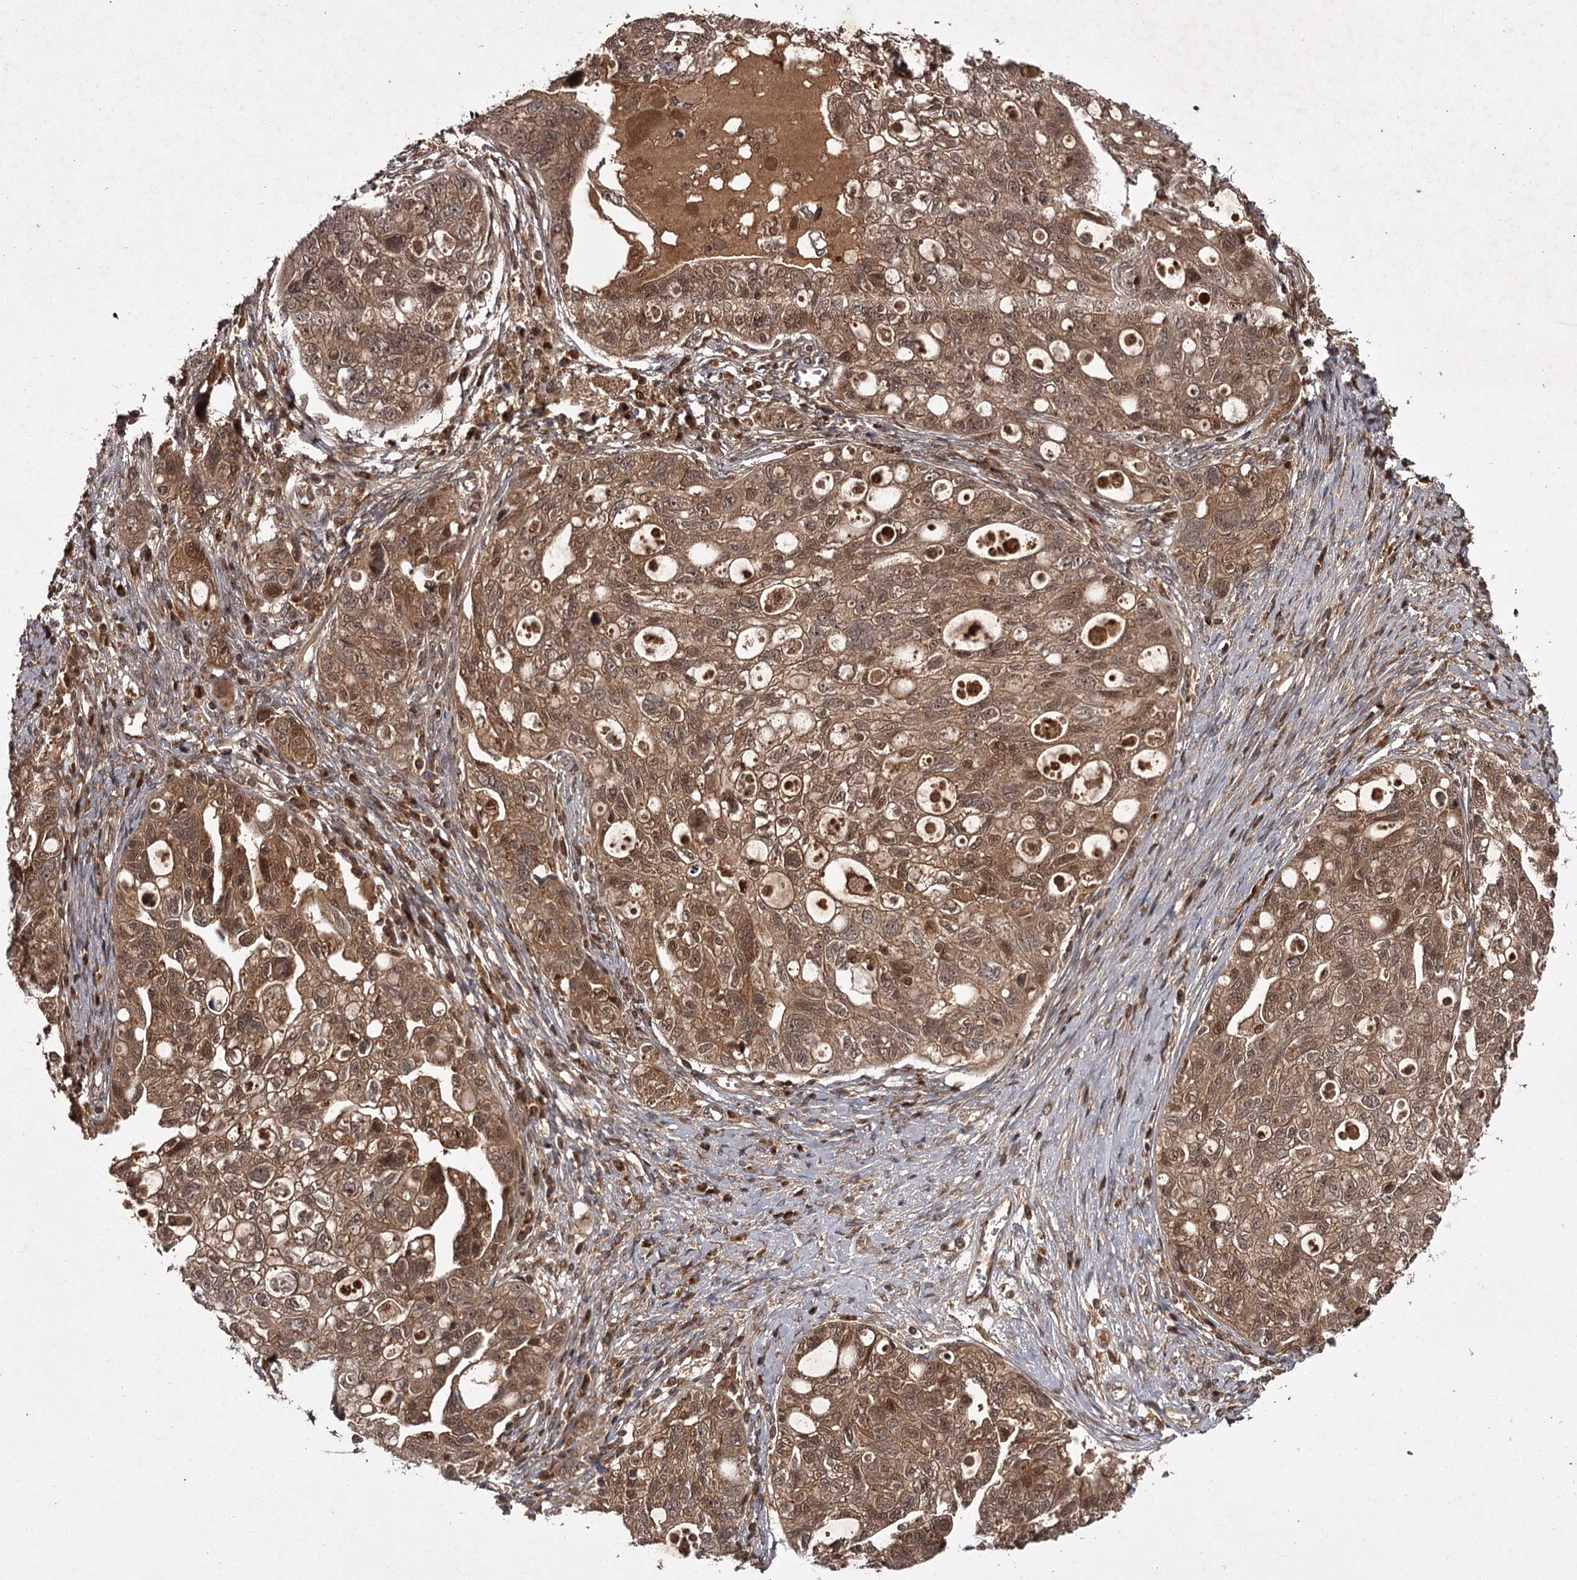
{"staining": {"intensity": "moderate", "quantity": ">75%", "location": "cytoplasmic/membranous,nuclear"}, "tissue": "ovarian cancer", "cell_type": "Tumor cells", "image_type": "cancer", "snomed": [{"axis": "morphology", "description": "Carcinoma, NOS"}, {"axis": "morphology", "description": "Cystadenocarcinoma, serous, NOS"}, {"axis": "topography", "description": "Ovary"}], "caption": "Immunohistochemical staining of ovarian cancer reveals medium levels of moderate cytoplasmic/membranous and nuclear protein expression in about >75% of tumor cells. (DAB IHC with brightfield microscopy, high magnification).", "gene": "TBC1D23", "patient": {"sex": "female", "age": 69}}